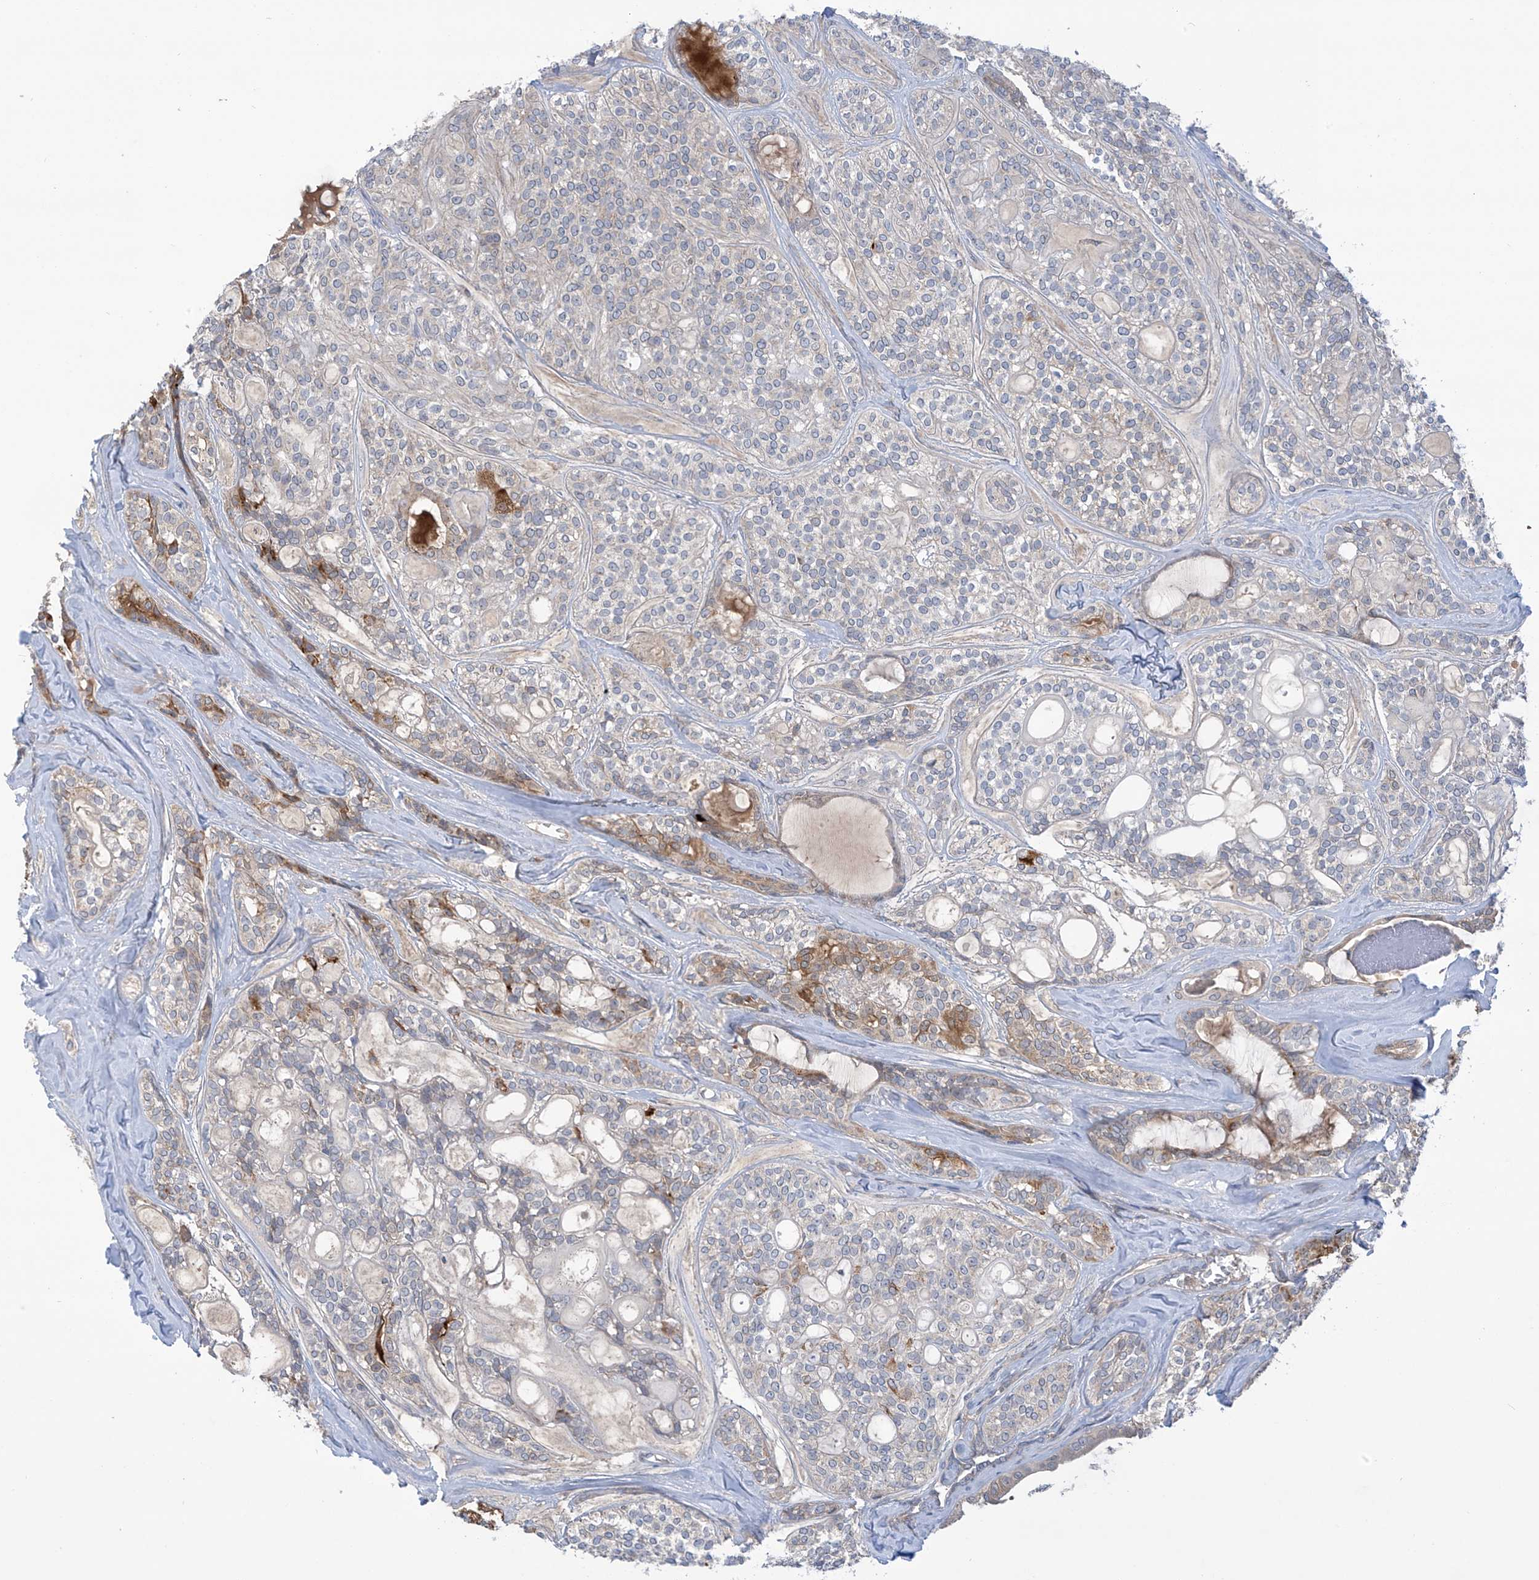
{"staining": {"intensity": "negative", "quantity": "none", "location": "none"}, "tissue": "head and neck cancer", "cell_type": "Tumor cells", "image_type": "cancer", "snomed": [{"axis": "morphology", "description": "Adenocarcinoma, NOS"}, {"axis": "topography", "description": "Head-Neck"}], "caption": "This is a histopathology image of immunohistochemistry (IHC) staining of head and neck adenocarcinoma, which shows no positivity in tumor cells. (DAB IHC visualized using brightfield microscopy, high magnification).", "gene": "SCGB1D2", "patient": {"sex": "male", "age": 66}}